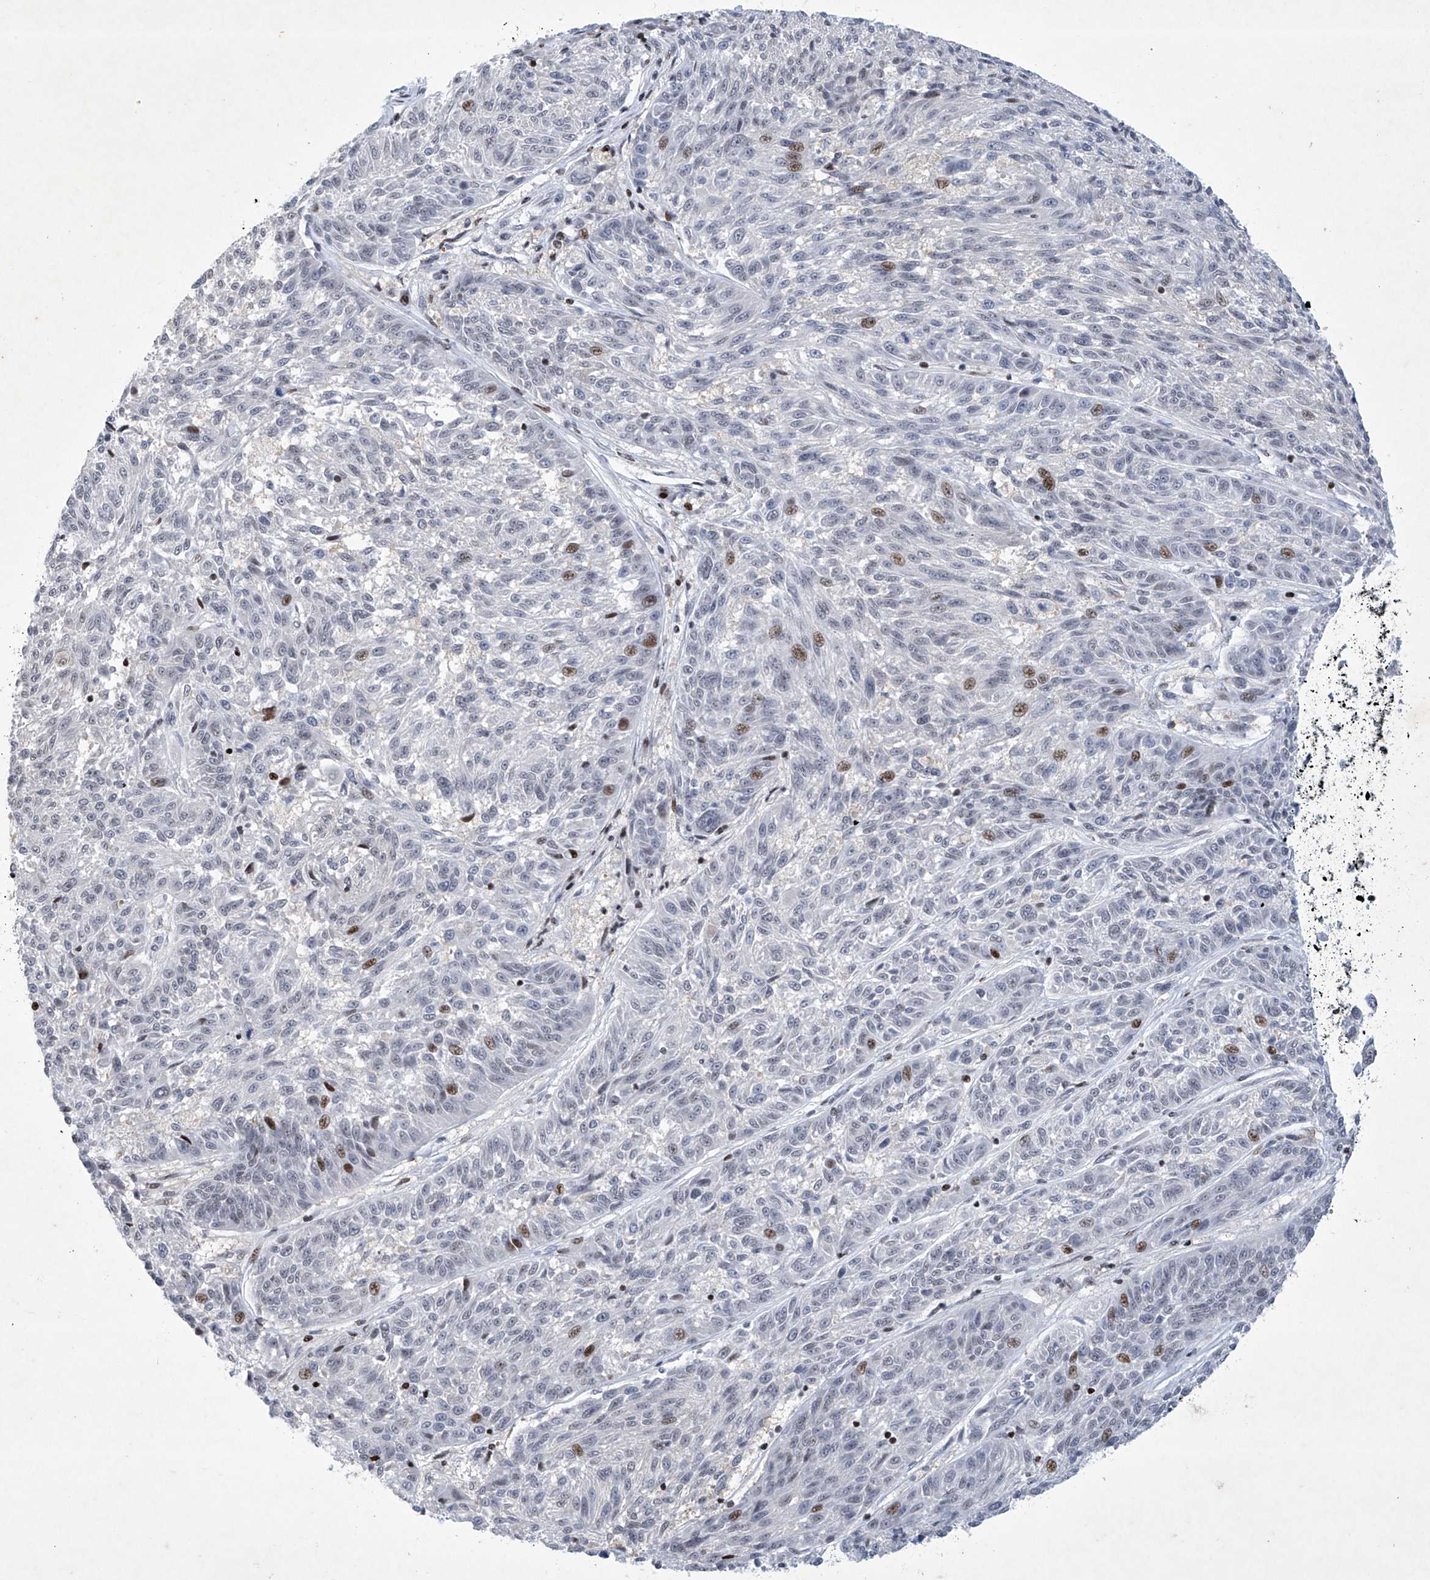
{"staining": {"intensity": "moderate", "quantity": "<25%", "location": "nuclear"}, "tissue": "melanoma", "cell_type": "Tumor cells", "image_type": "cancer", "snomed": [{"axis": "morphology", "description": "Malignant melanoma, NOS"}, {"axis": "topography", "description": "Skin"}], "caption": "High-power microscopy captured an IHC histopathology image of melanoma, revealing moderate nuclear staining in approximately <25% of tumor cells.", "gene": "RFX7", "patient": {"sex": "male", "age": 53}}